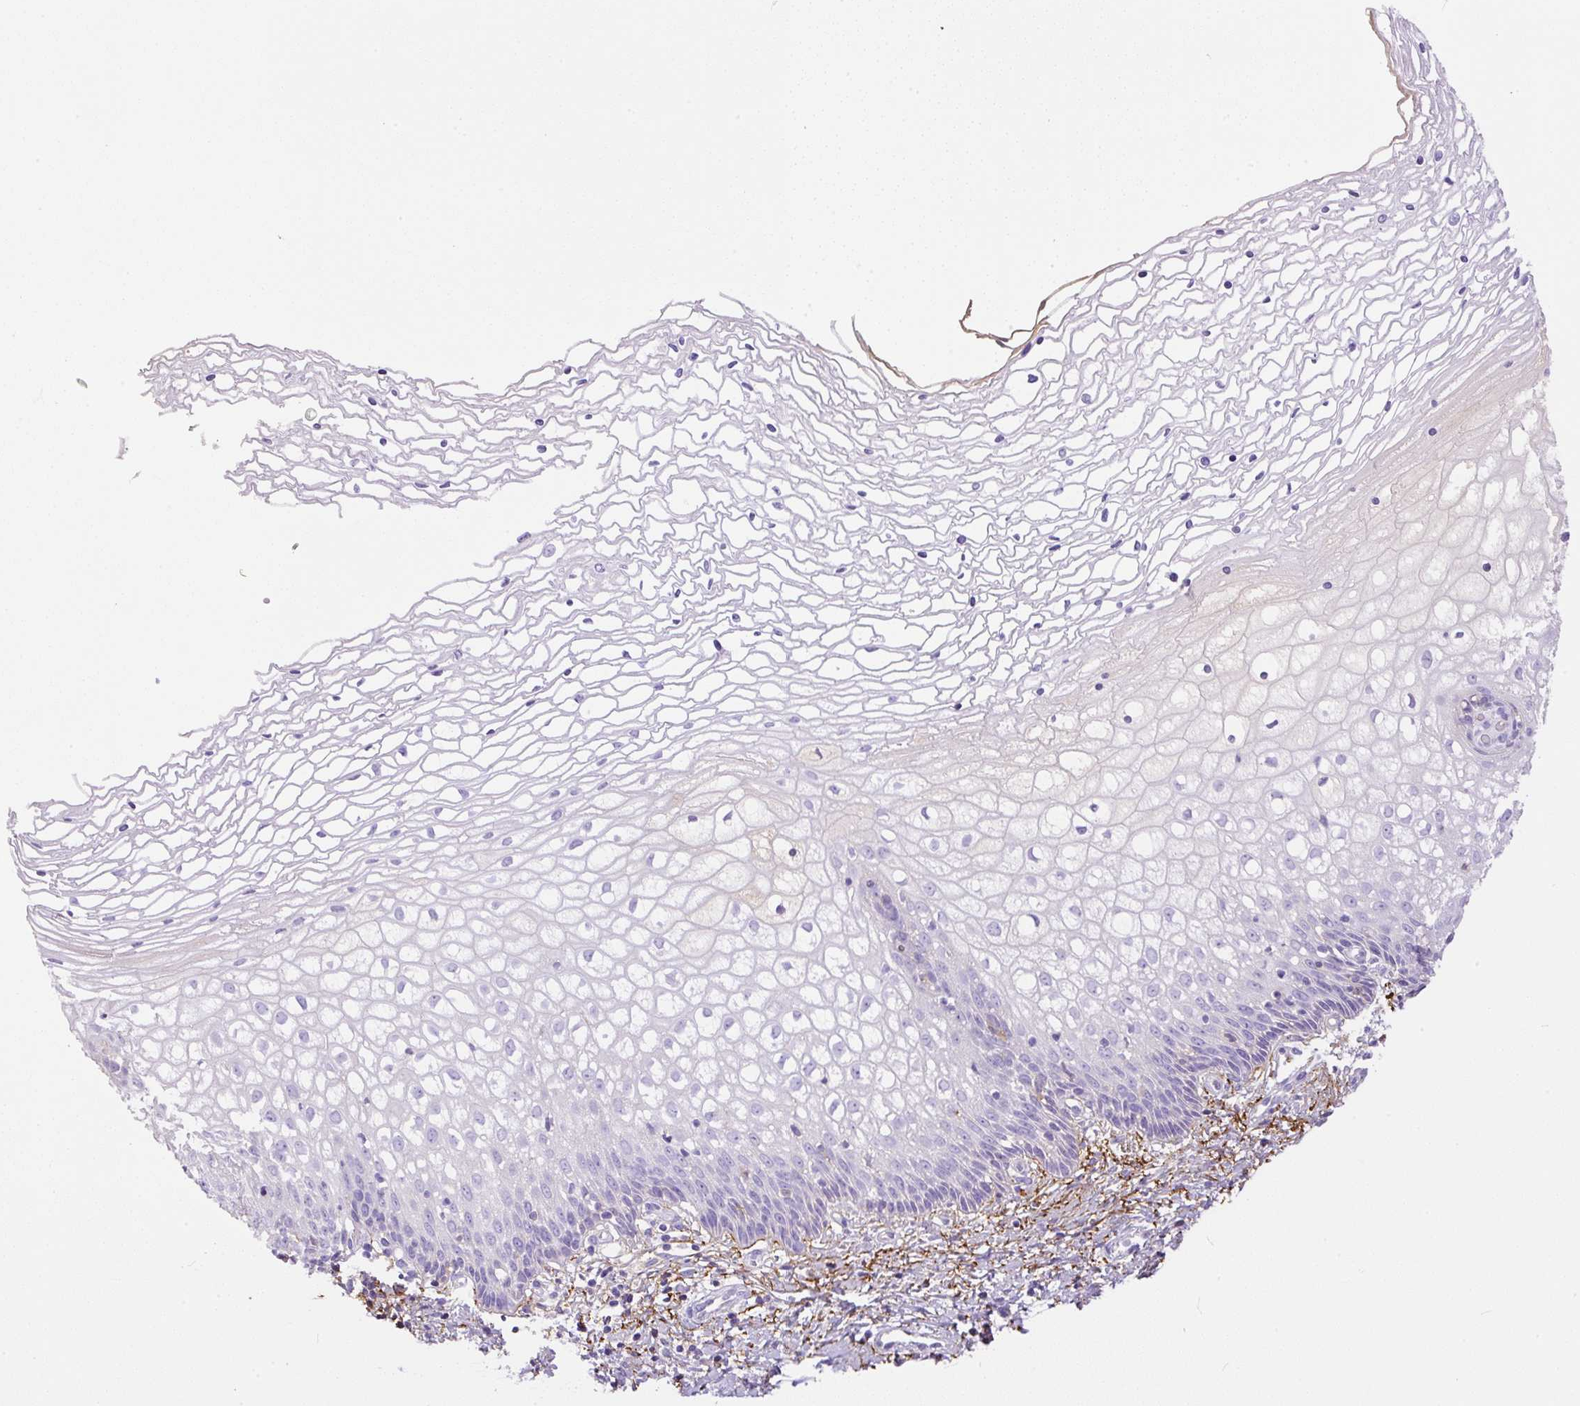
{"staining": {"intensity": "negative", "quantity": "none", "location": "none"}, "tissue": "cervix", "cell_type": "Glandular cells", "image_type": "normal", "snomed": [{"axis": "morphology", "description": "Normal tissue, NOS"}, {"axis": "topography", "description": "Cervix"}], "caption": "Protein analysis of unremarkable cervix displays no significant staining in glandular cells.", "gene": "APCS", "patient": {"sex": "female", "age": 36}}